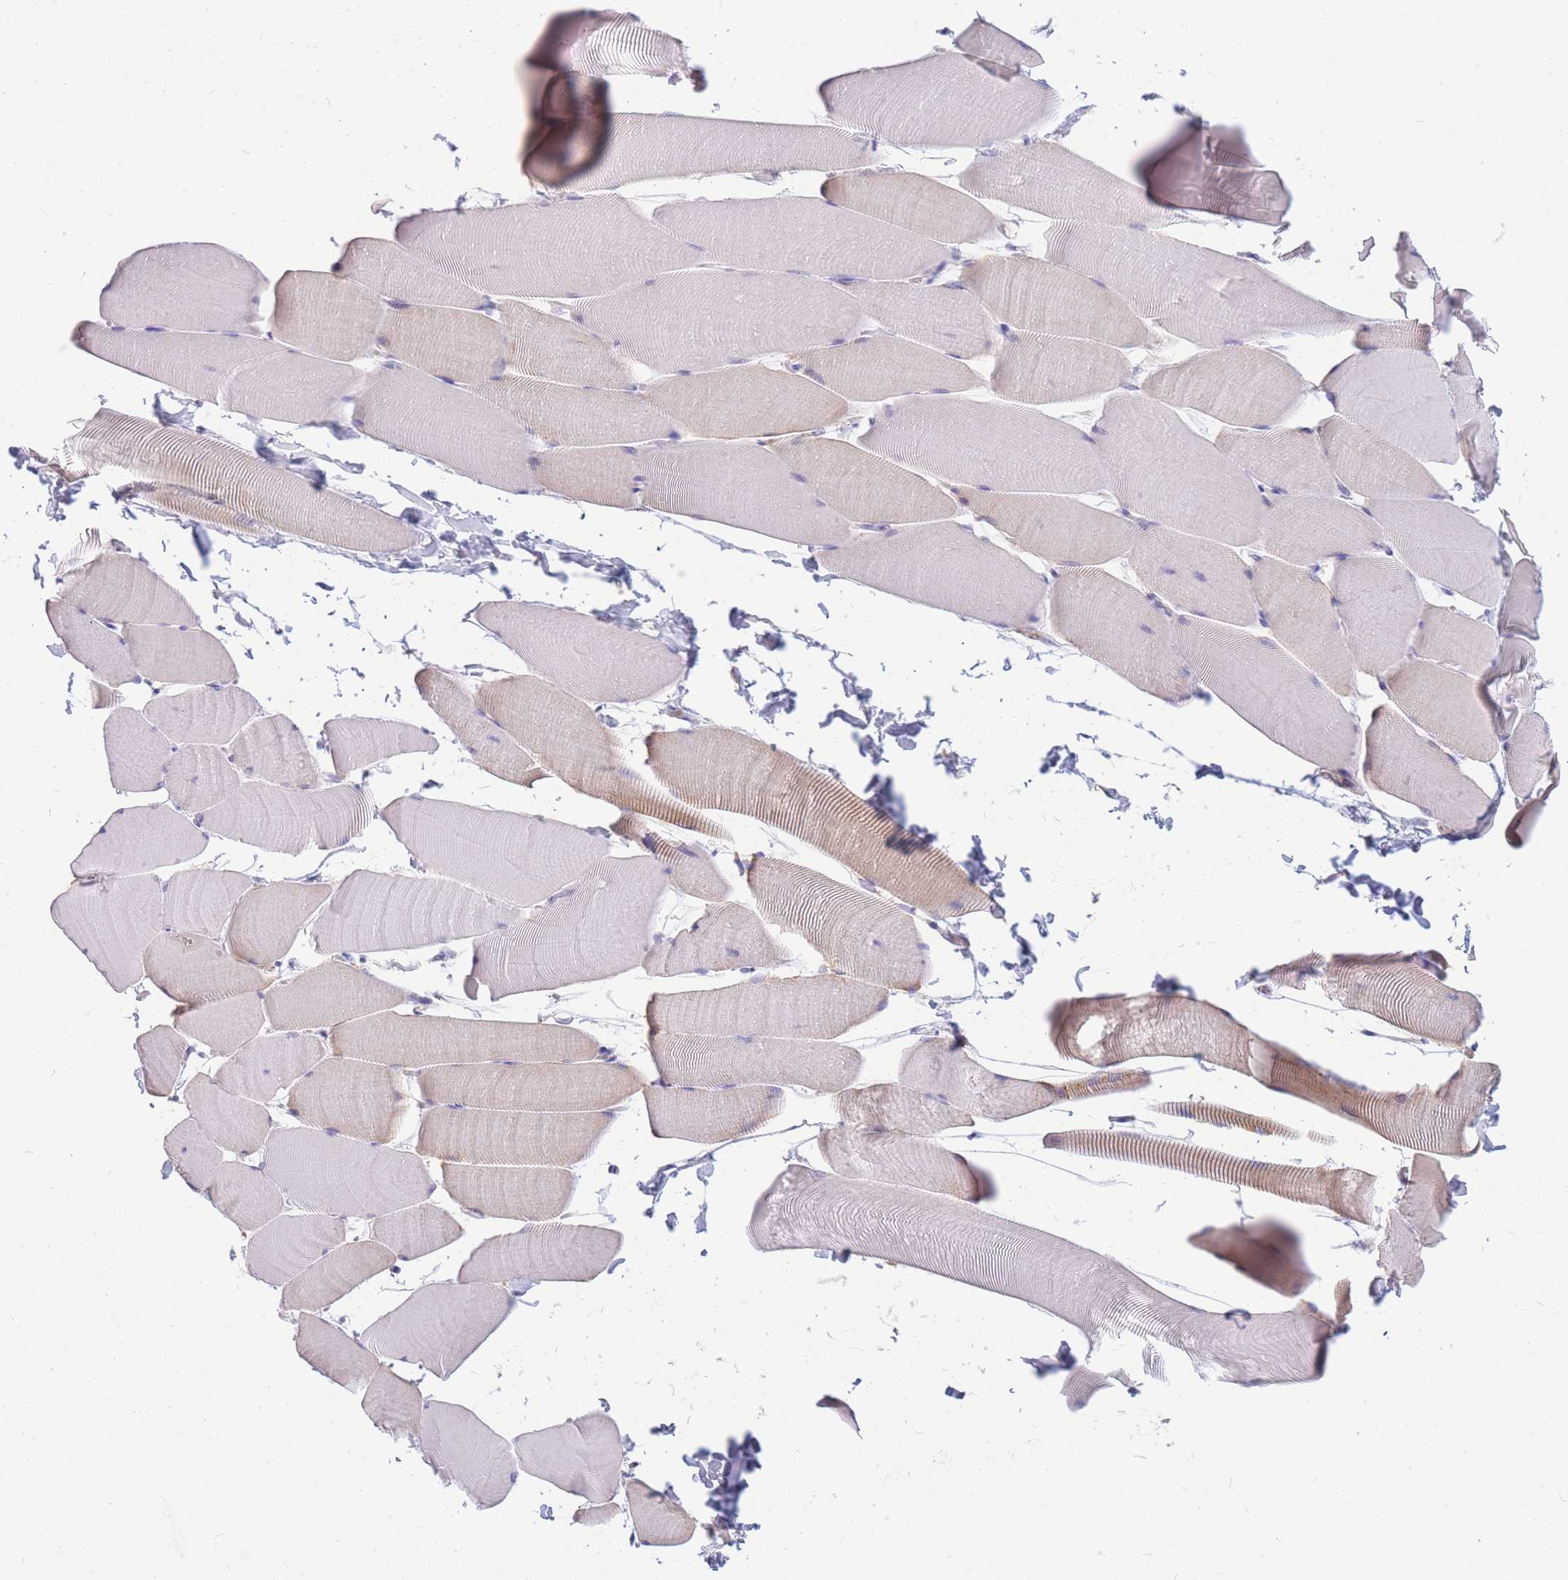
{"staining": {"intensity": "negative", "quantity": "none", "location": "none"}, "tissue": "skeletal muscle", "cell_type": "Myocytes", "image_type": "normal", "snomed": [{"axis": "morphology", "description": "Normal tissue, NOS"}, {"axis": "topography", "description": "Skeletal muscle"}], "caption": "This is a micrograph of immunohistochemistry (IHC) staining of unremarkable skeletal muscle, which shows no staining in myocytes.", "gene": "MRPS9", "patient": {"sex": "male", "age": 25}}